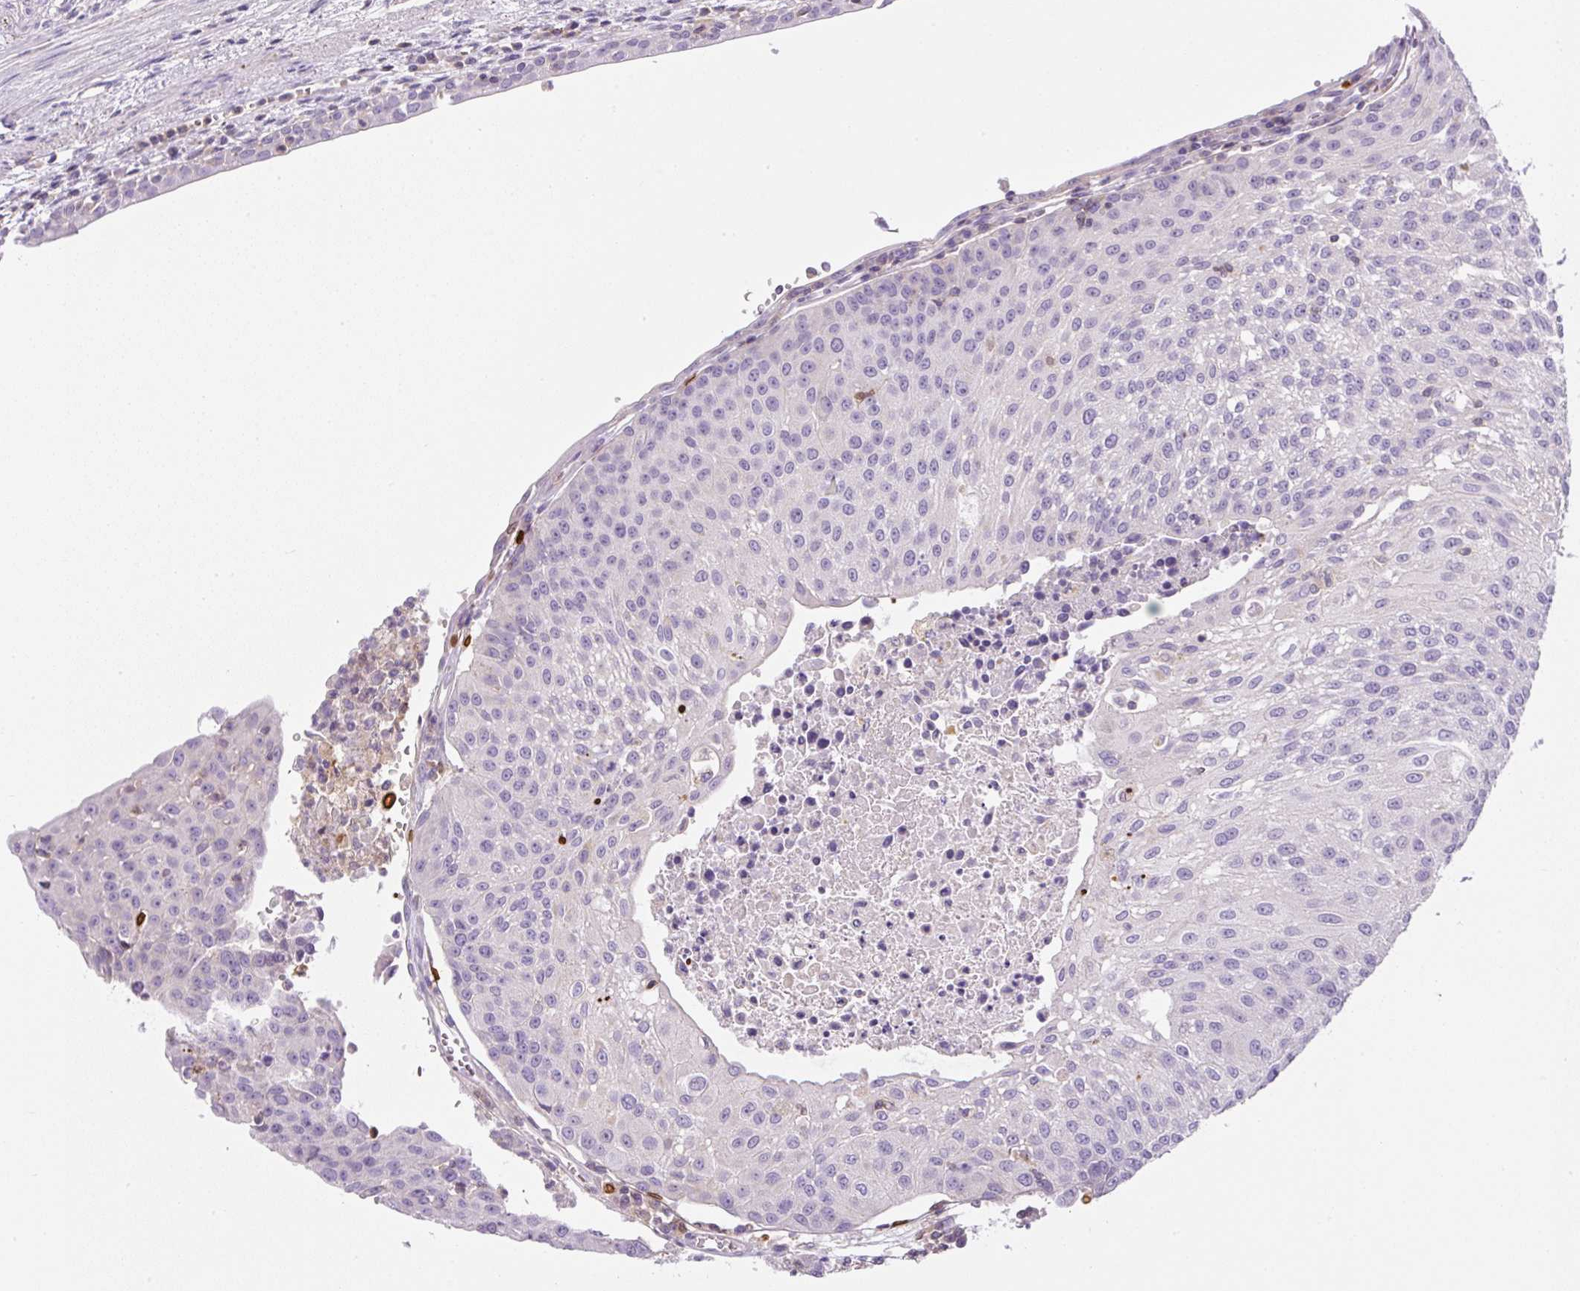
{"staining": {"intensity": "negative", "quantity": "none", "location": "none"}, "tissue": "urothelial cancer", "cell_type": "Tumor cells", "image_type": "cancer", "snomed": [{"axis": "morphology", "description": "Urothelial carcinoma, High grade"}, {"axis": "topography", "description": "Urinary bladder"}], "caption": "An IHC histopathology image of high-grade urothelial carcinoma is shown. There is no staining in tumor cells of high-grade urothelial carcinoma.", "gene": "PIP5KL1", "patient": {"sex": "female", "age": 85}}